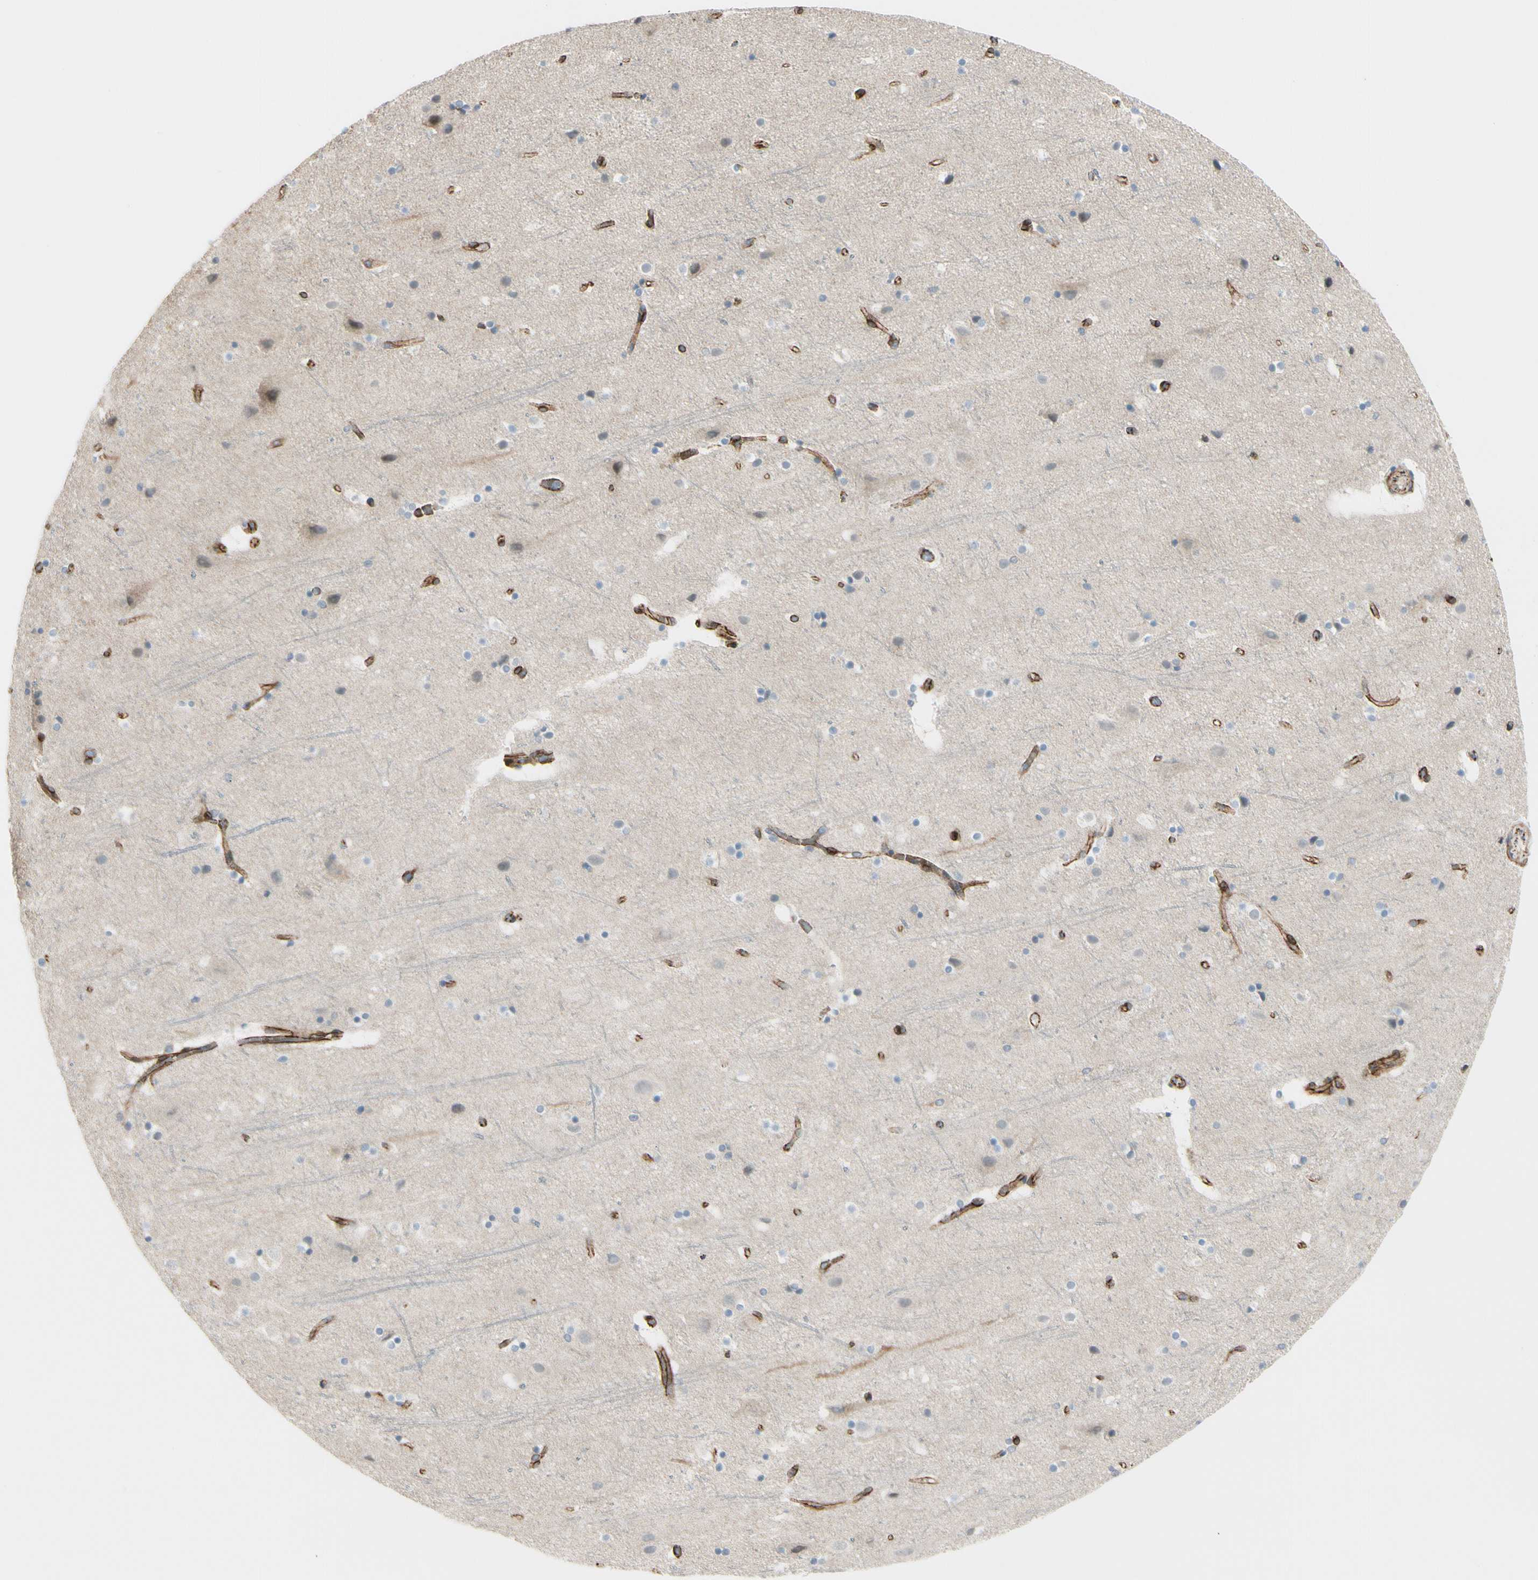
{"staining": {"intensity": "strong", "quantity": ">75%", "location": "cytoplasmic/membranous"}, "tissue": "cerebral cortex", "cell_type": "Endothelial cells", "image_type": "normal", "snomed": [{"axis": "morphology", "description": "Normal tissue, NOS"}, {"axis": "topography", "description": "Cerebral cortex"}], "caption": "Normal cerebral cortex exhibits strong cytoplasmic/membranous positivity in about >75% of endothelial cells, visualized by immunohistochemistry. (DAB IHC with brightfield microscopy, high magnification).", "gene": "TJP1", "patient": {"sex": "male", "age": 45}}